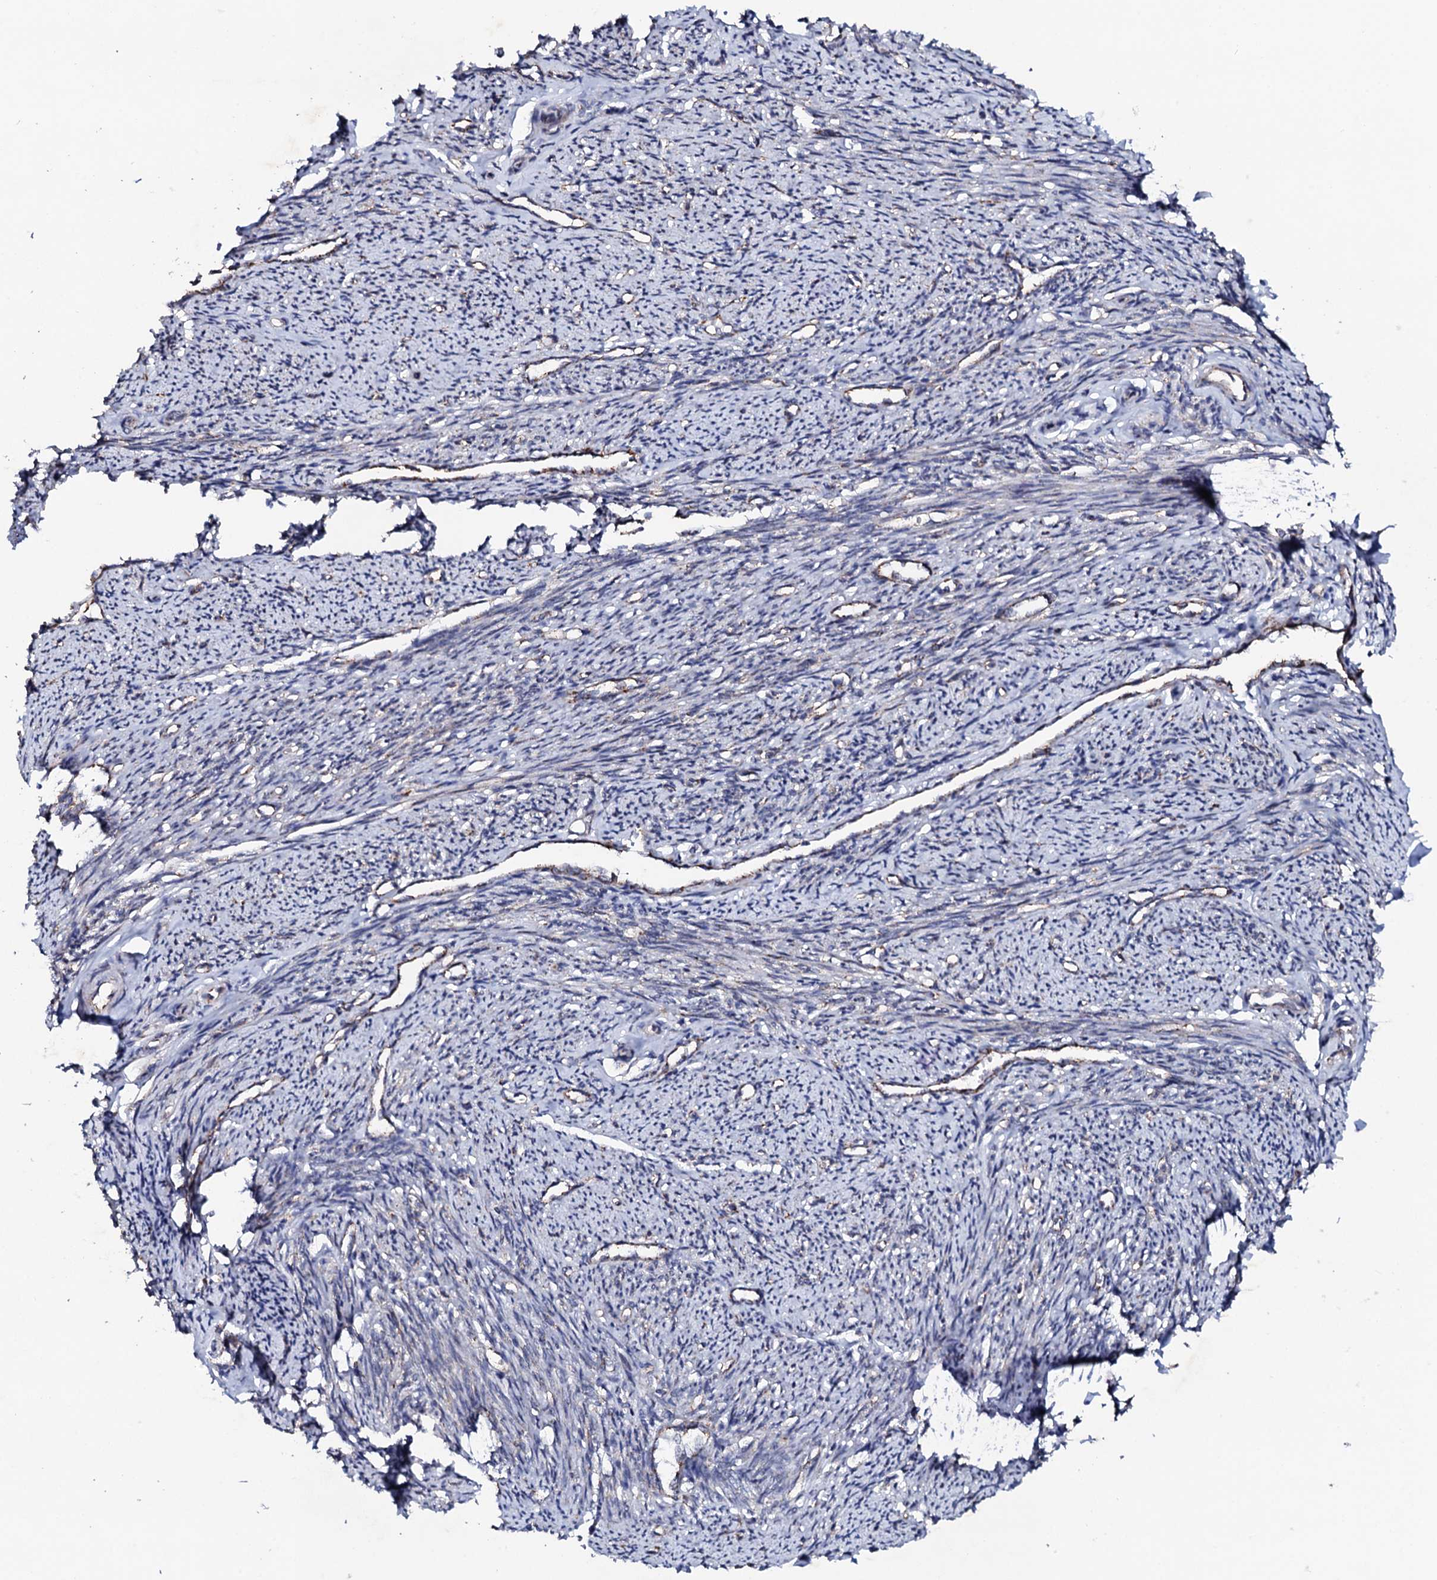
{"staining": {"intensity": "moderate", "quantity": "25%-75%", "location": "cytoplasmic/membranous"}, "tissue": "smooth muscle", "cell_type": "Smooth muscle cells", "image_type": "normal", "snomed": [{"axis": "morphology", "description": "Normal tissue, NOS"}, {"axis": "topography", "description": "Smooth muscle"}, {"axis": "topography", "description": "Uterus"}], "caption": "Protein staining of benign smooth muscle exhibits moderate cytoplasmic/membranous staining in about 25%-75% of smooth muscle cells. The protein of interest is stained brown, and the nuclei are stained in blue (DAB IHC with brightfield microscopy, high magnification).", "gene": "MTIF3", "patient": {"sex": "female", "age": 59}}